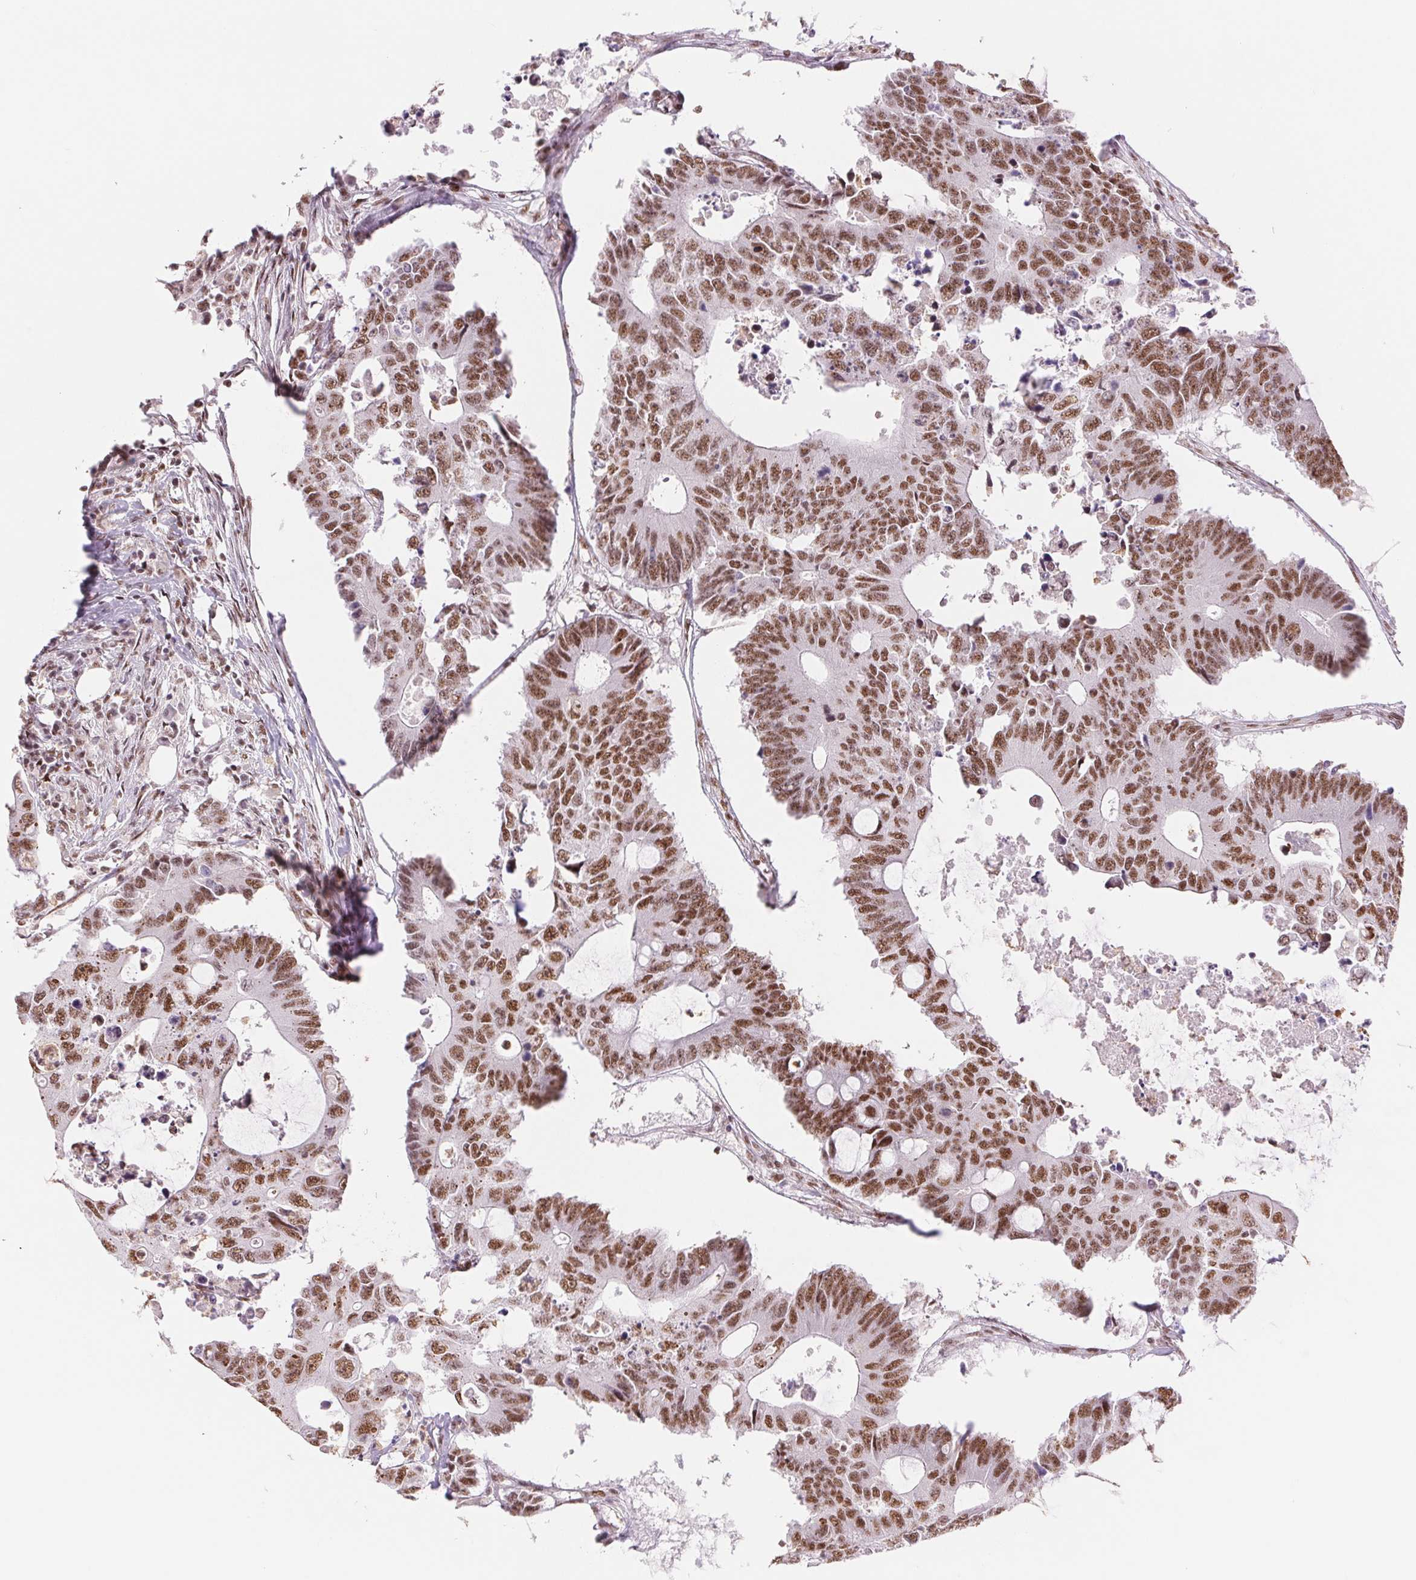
{"staining": {"intensity": "moderate", "quantity": ">75%", "location": "nuclear"}, "tissue": "colorectal cancer", "cell_type": "Tumor cells", "image_type": "cancer", "snomed": [{"axis": "morphology", "description": "Adenocarcinoma, NOS"}, {"axis": "topography", "description": "Colon"}], "caption": "Human adenocarcinoma (colorectal) stained with a brown dye displays moderate nuclear positive positivity in approximately >75% of tumor cells.", "gene": "SREK1", "patient": {"sex": "male", "age": 71}}